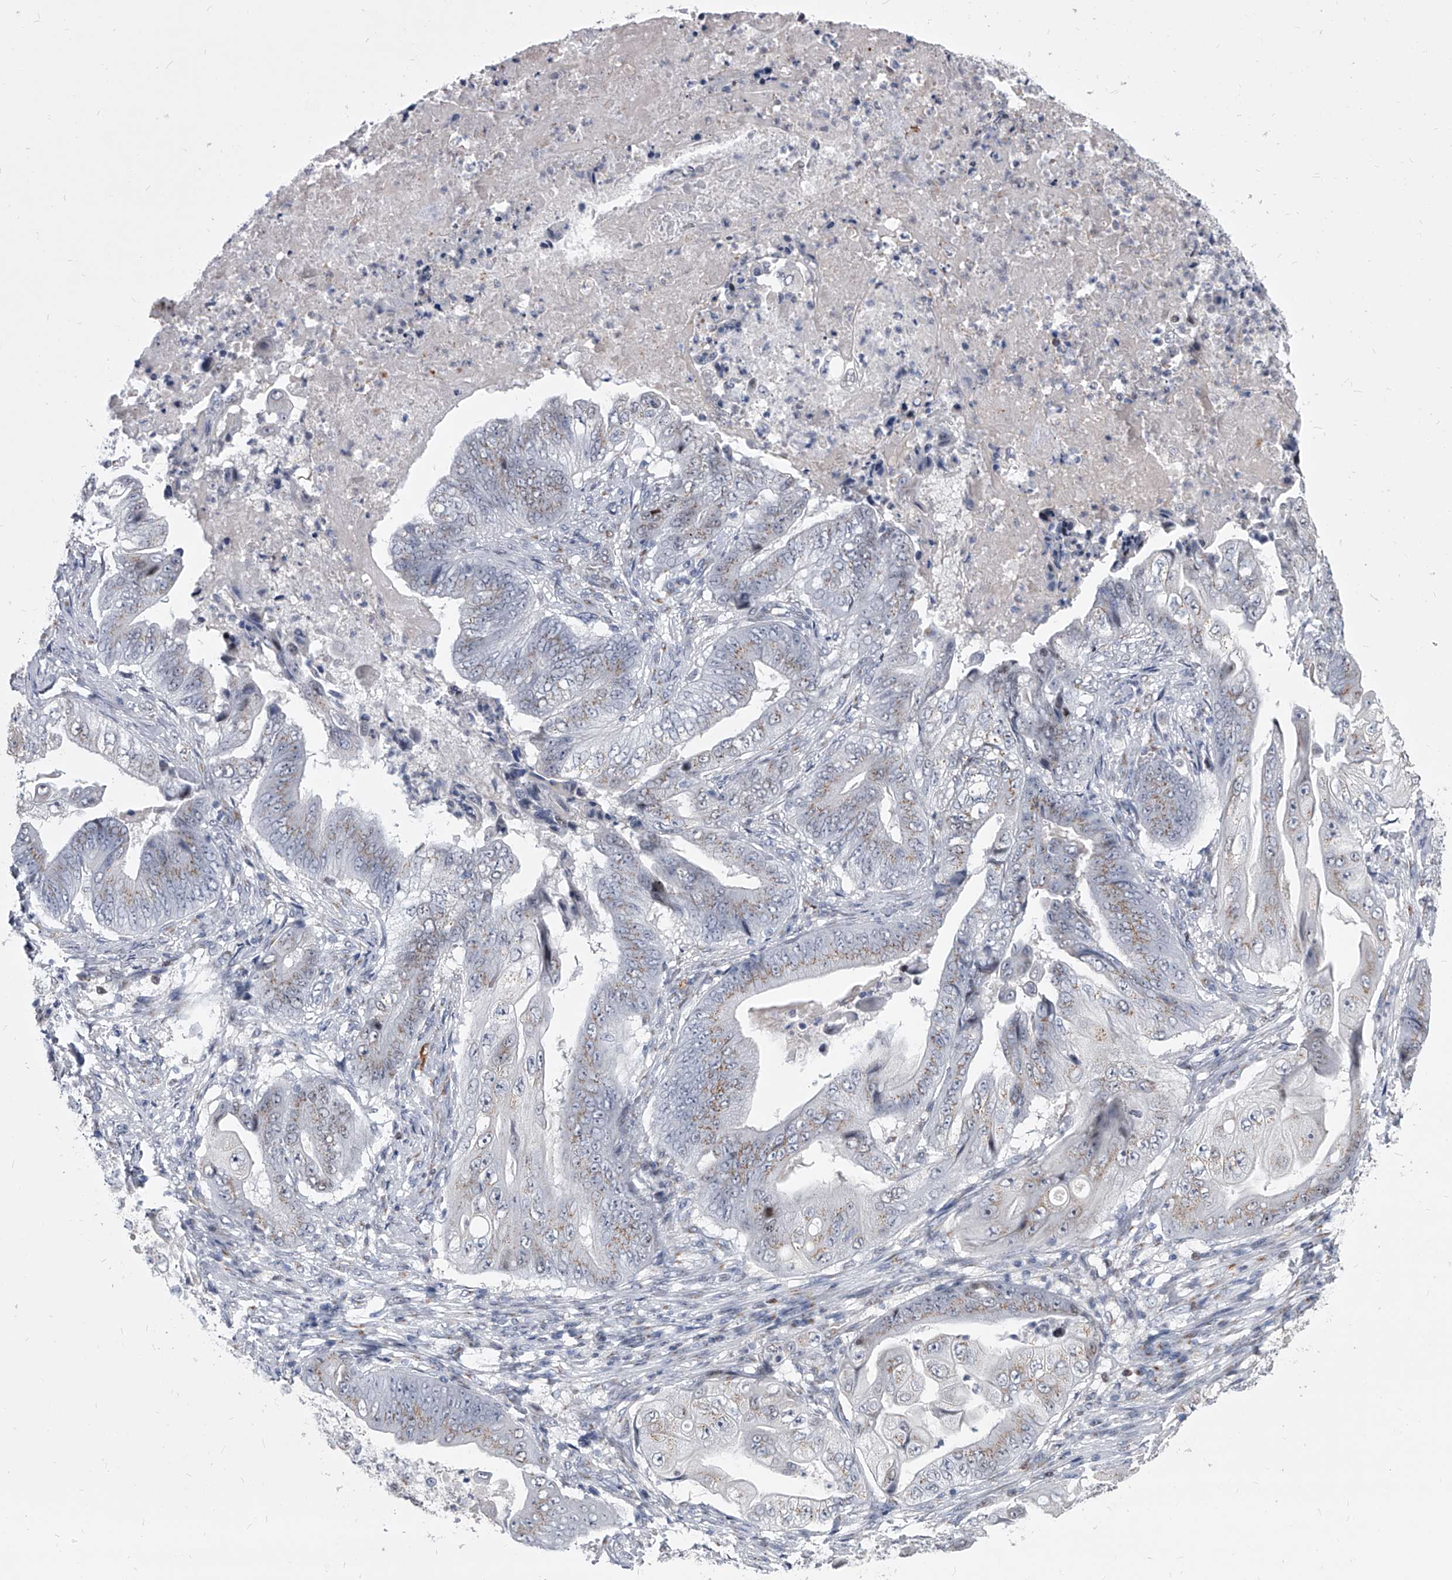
{"staining": {"intensity": "weak", "quantity": "25%-75%", "location": "cytoplasmic/membranous"}, "tissue": "stomach cancer", "cell_type": "Tumor cells", "image_type": "cancer", "snomed": [{"axis": "morphology", "description": "Adenocarcinoma, NOS"}, {"axis": "topography", "description": "Stomach"}], "caption": "Stomach cancer was stained to show a protein in brown. There is low levels of weak cytoplasmic/membranous staining in about 25%-75% of tumor cells. The staining is performed using DAB brown chromogen to label protein expression. The nuclei are counter-stained blue using hematoxylin.", "gene": "EVA1C", "patient": {"sex": "female", "age": 73}}